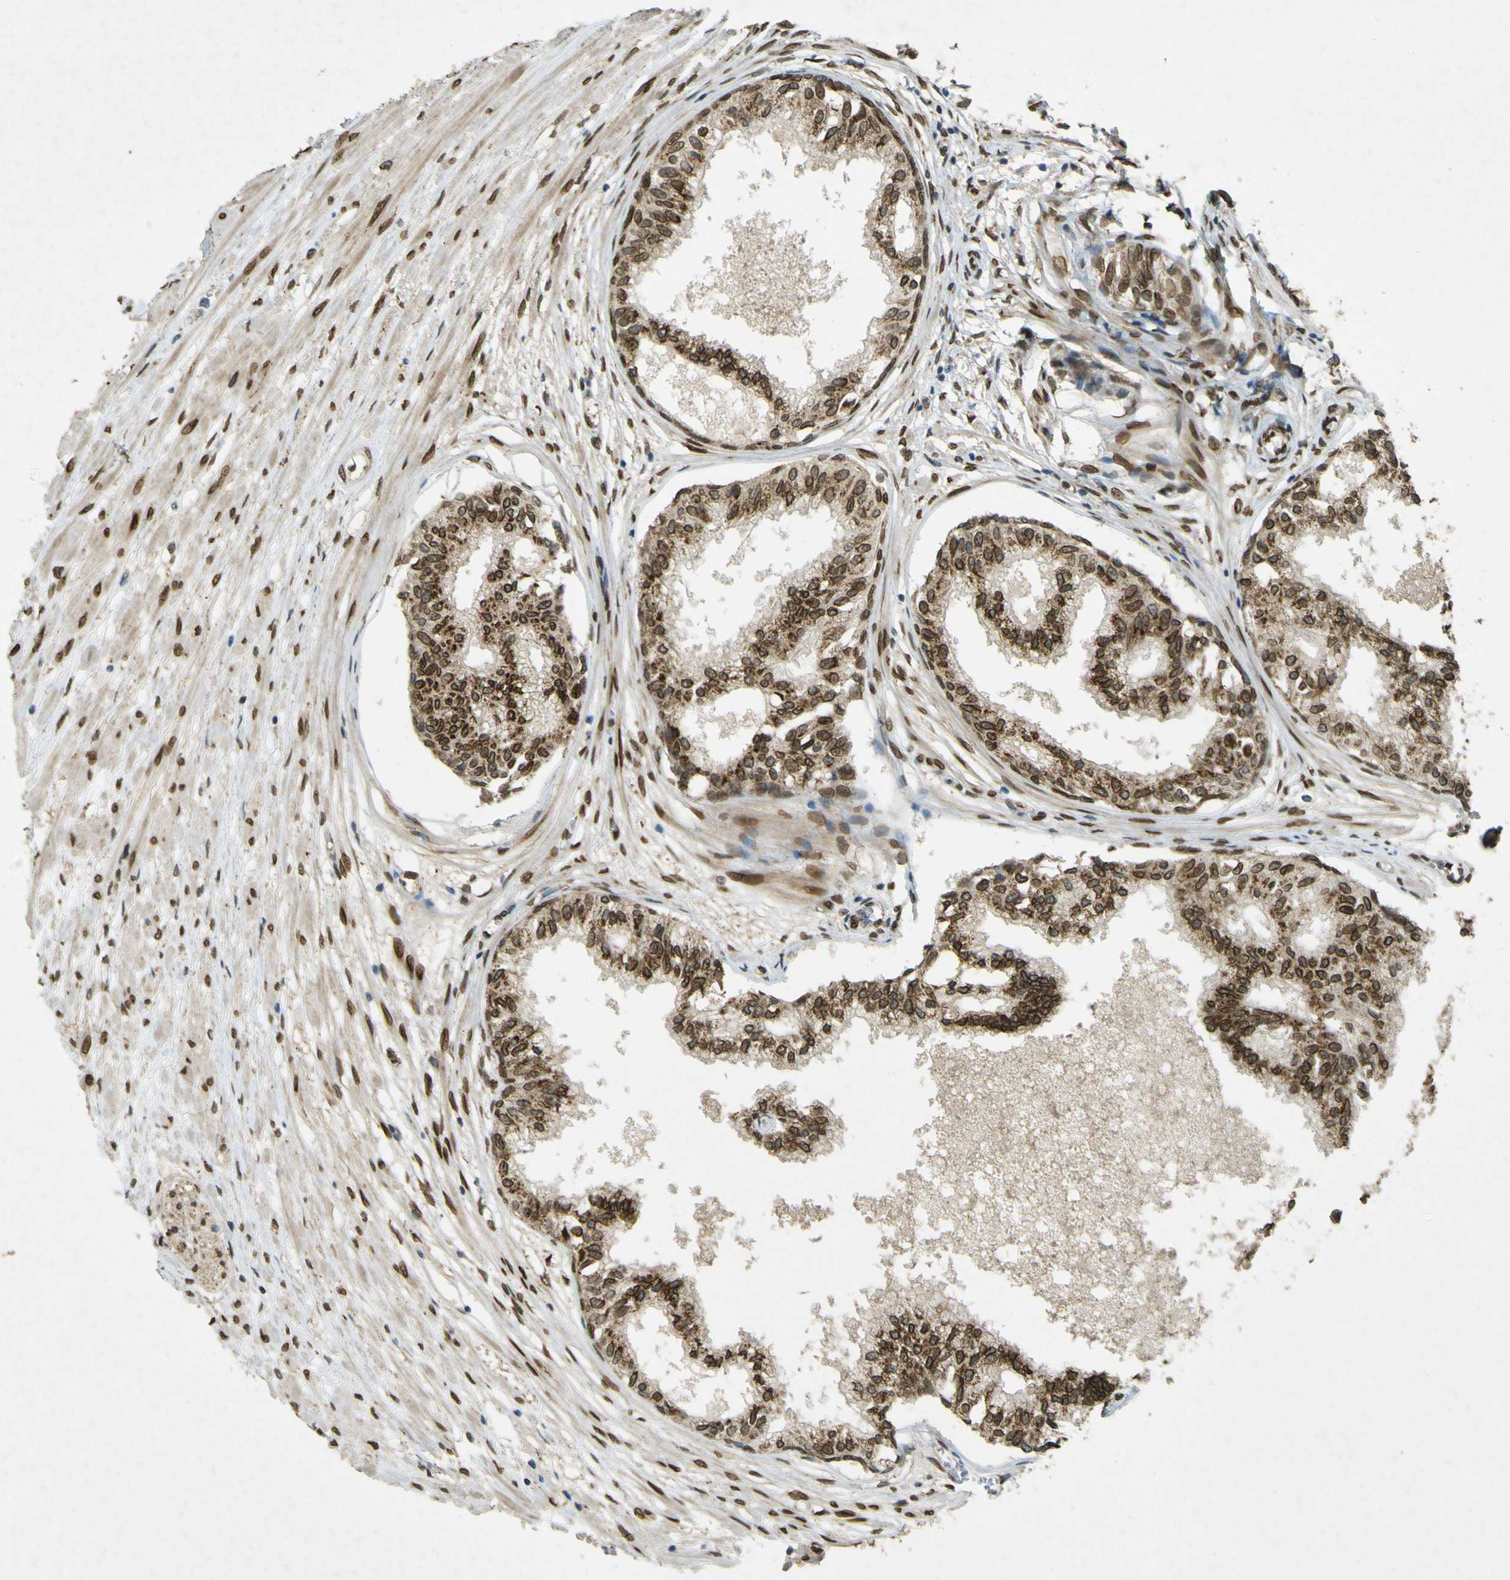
{"staining": {"intensity": "strong", "quantity": ">75%", "location": "cytoplasmic/membranous,nuclear"}, "tissue": "prostate", "cell_type": "Glandular cells", "image_type": "normal", "snomed": [{"axis": "morphology", "description": "Normal tissue, NOS"}, {"axis": "topography", "description": "Prostate"}, {"axis": "topography", "description": "Seminal veicle"}], "caption": "Prostate stained with a brown dye demonstrates strong cytoplasmic/membranous,nuclear positive staining in approximately >75% of glandular cells.", "gene": "GALNT1", "patient": {"sex": "male", "age": 60}}